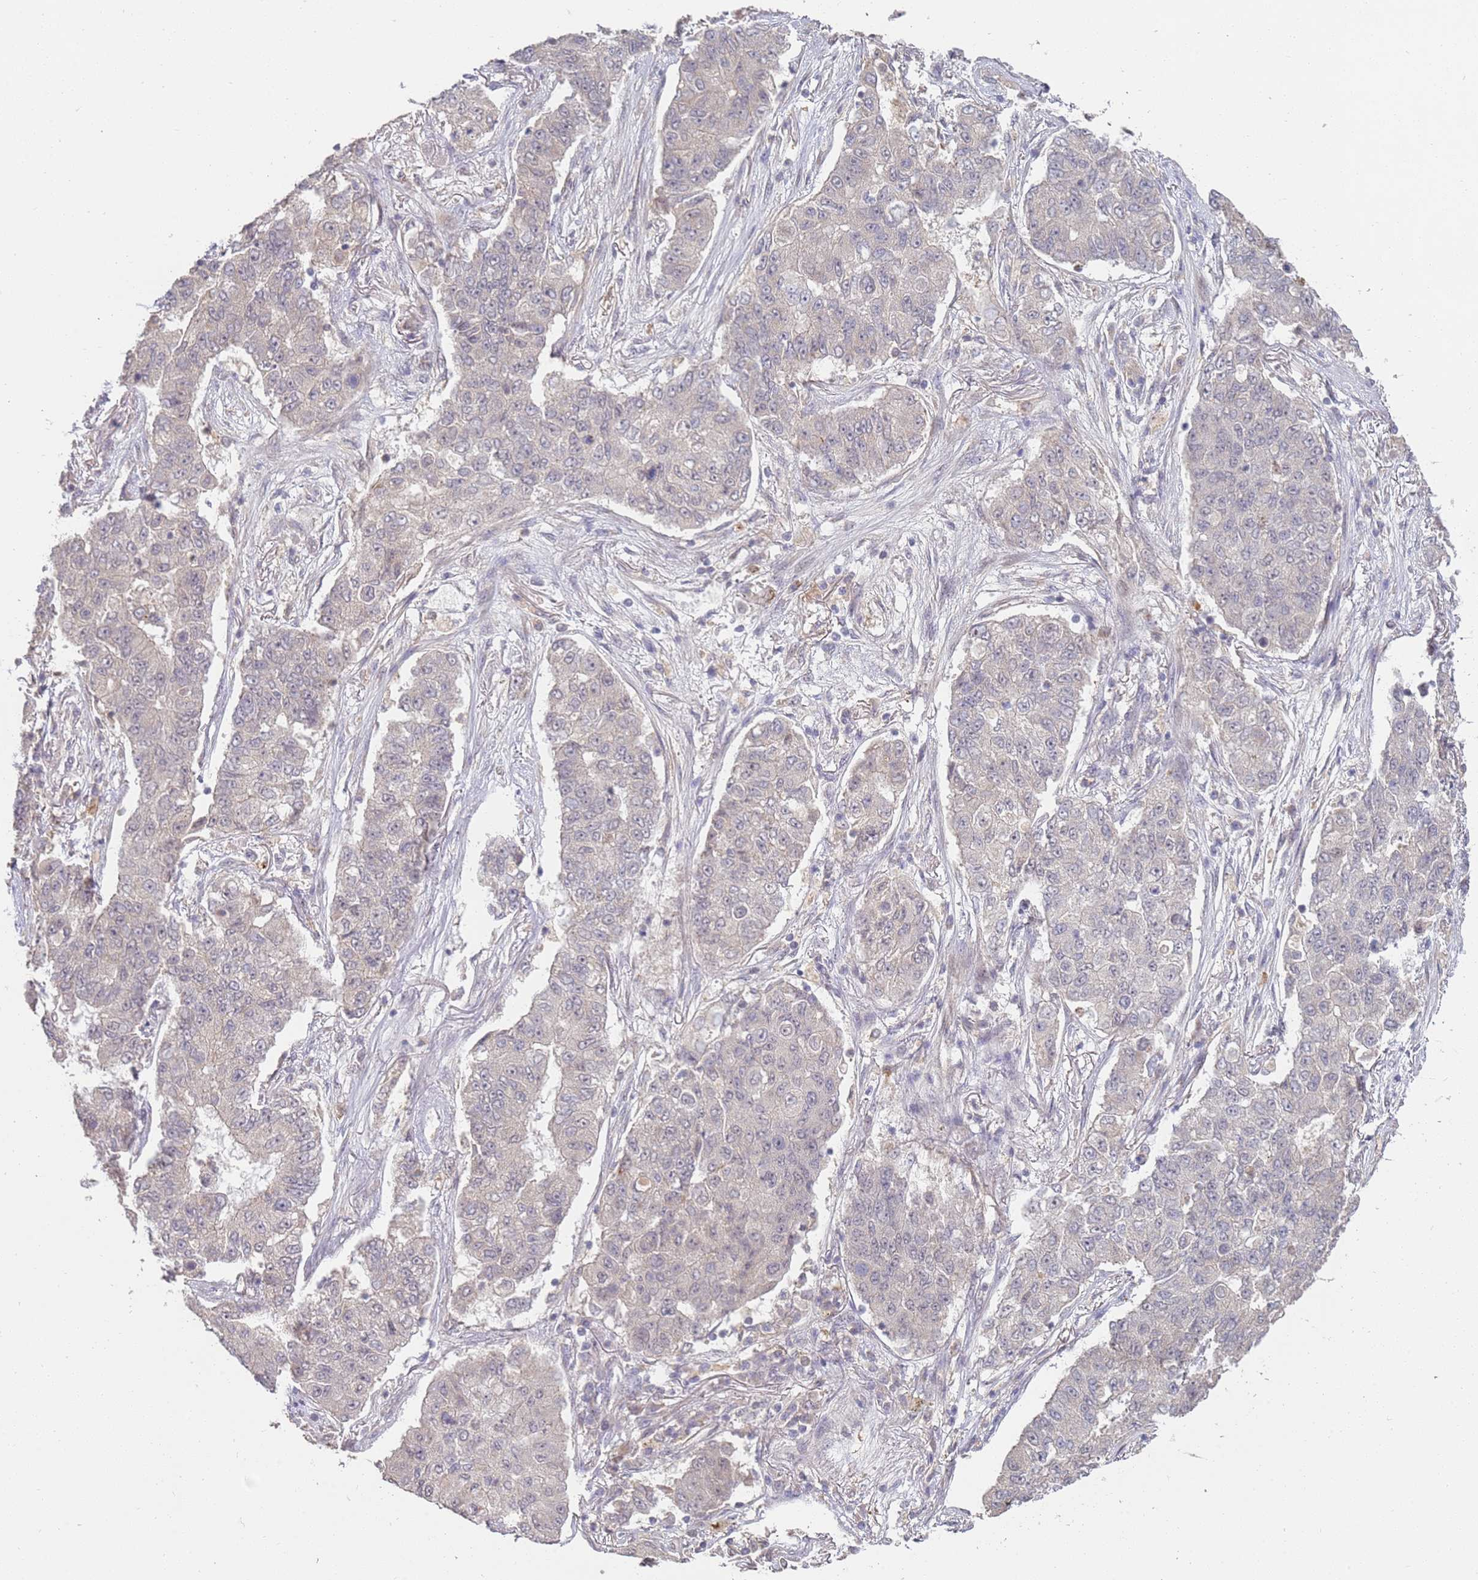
{"staining": {"intensity": "negative", "quantity": "none", "location": "none"}, "tissue": "lung cancer", "cell_type": "Tumor cells", "image_type": "cancer", "snomed": [{"axis": "morphology", "description": "Squamous cell carcinoma, NOS"}, {"axis": "topography", "description": "Lung"}], "caption": "Tumor cells are negative for brown protein staining in lung cancer.", "gene": "MPEG1", "patient": {"sex": "male", "age": 74}}